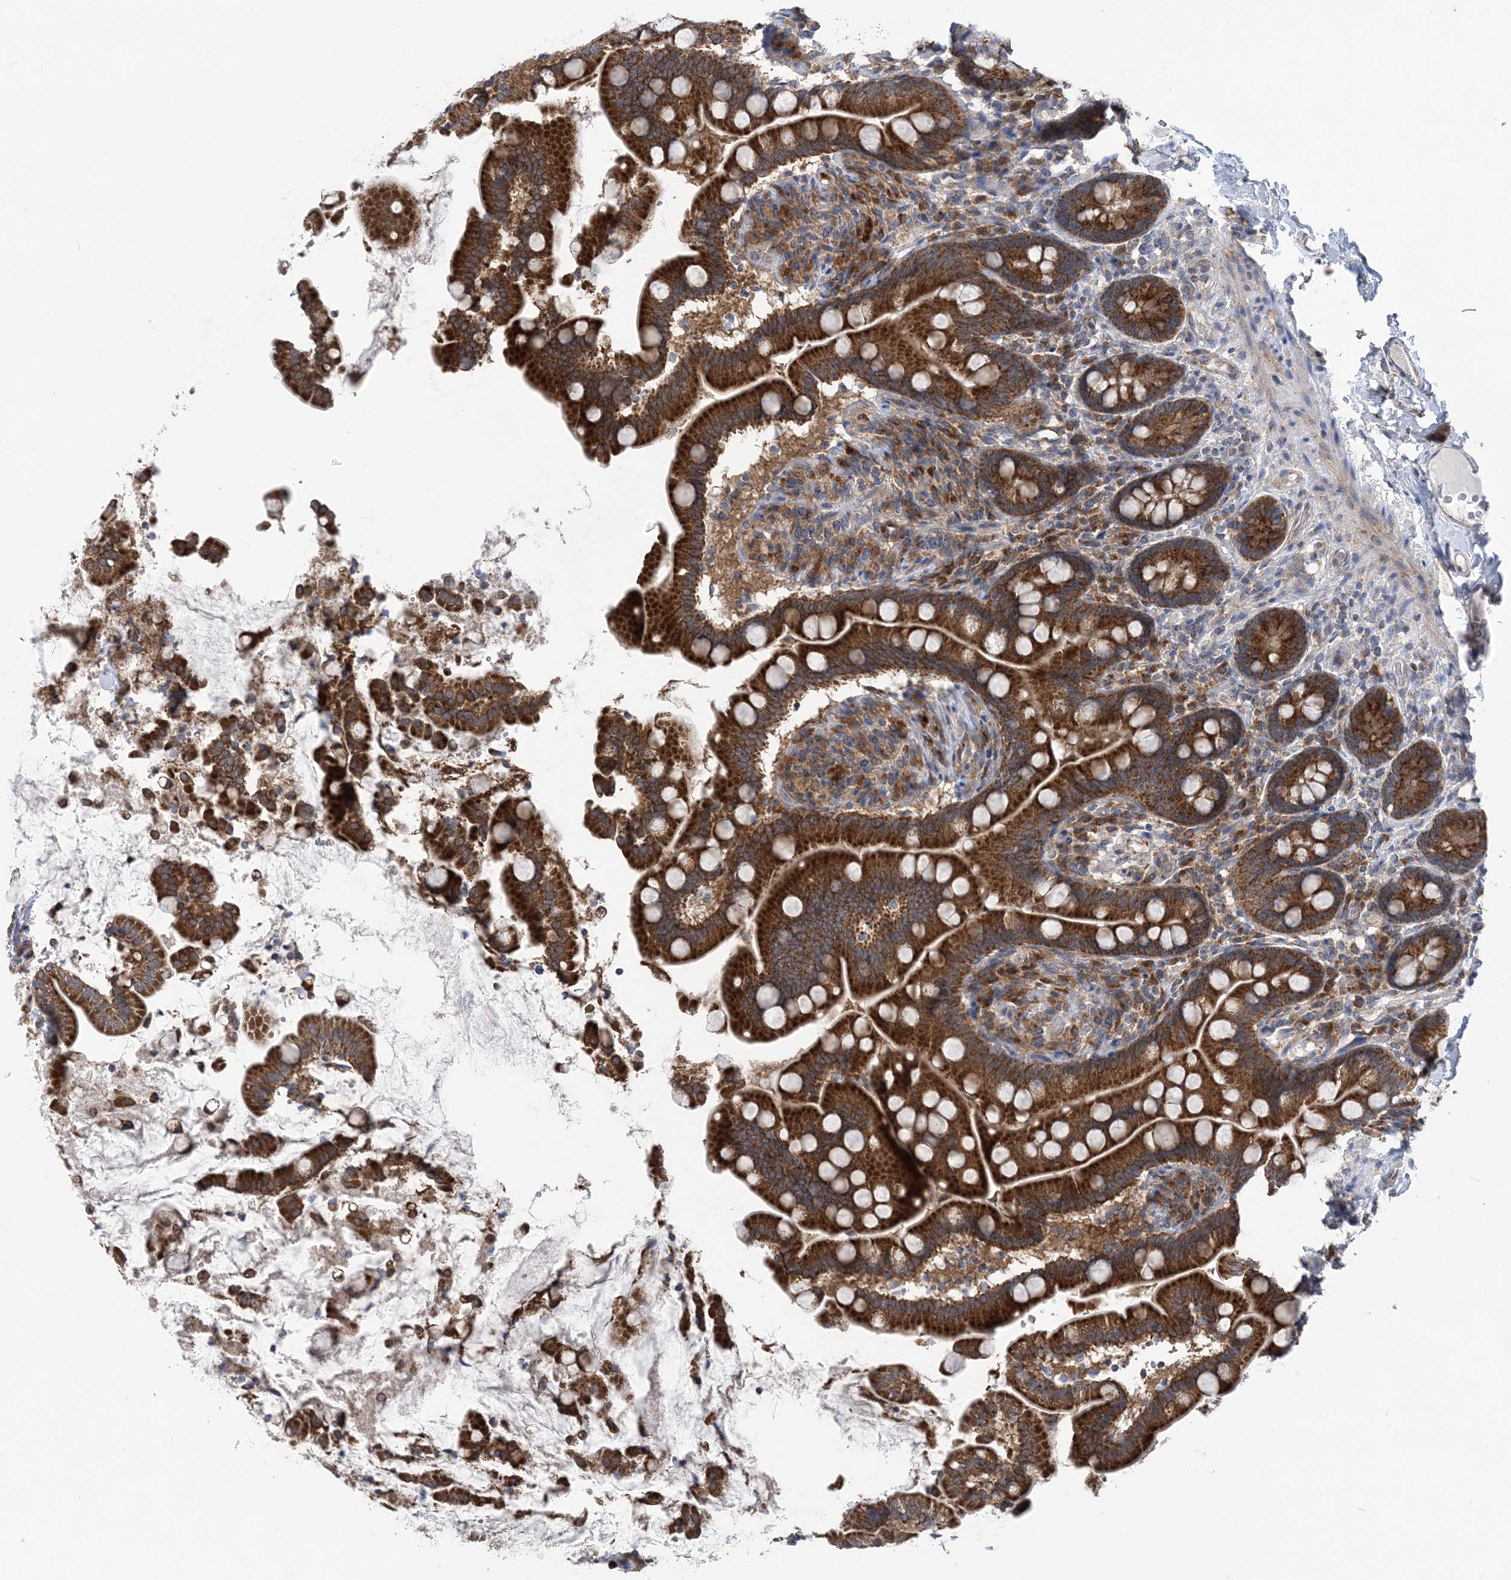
{"staining": {"intensity": "strong", "quantity": ">75%", "location": "cytoplasmic/membranous"}, "tissue": "small intestine", "cell_type": "Glandular cells", "image_type": "normal", "snomed": [{"axis": "morphology", "description": "Normal tissue, NOS"}, {"axis": "topography", "description": "Small intestine"}], "caption": "Immunohistochemical staining of unremarkable small intestine displays strong cytoplasmic/membranous protein expression in about >75% of glandular cells. The staining is performed using DAB brown chromogen to label protein expression. The nuclei are counter-stained blue using hematoxylin.", "gene": "COPE", "patient": {"sex": "female", "age": 64}}